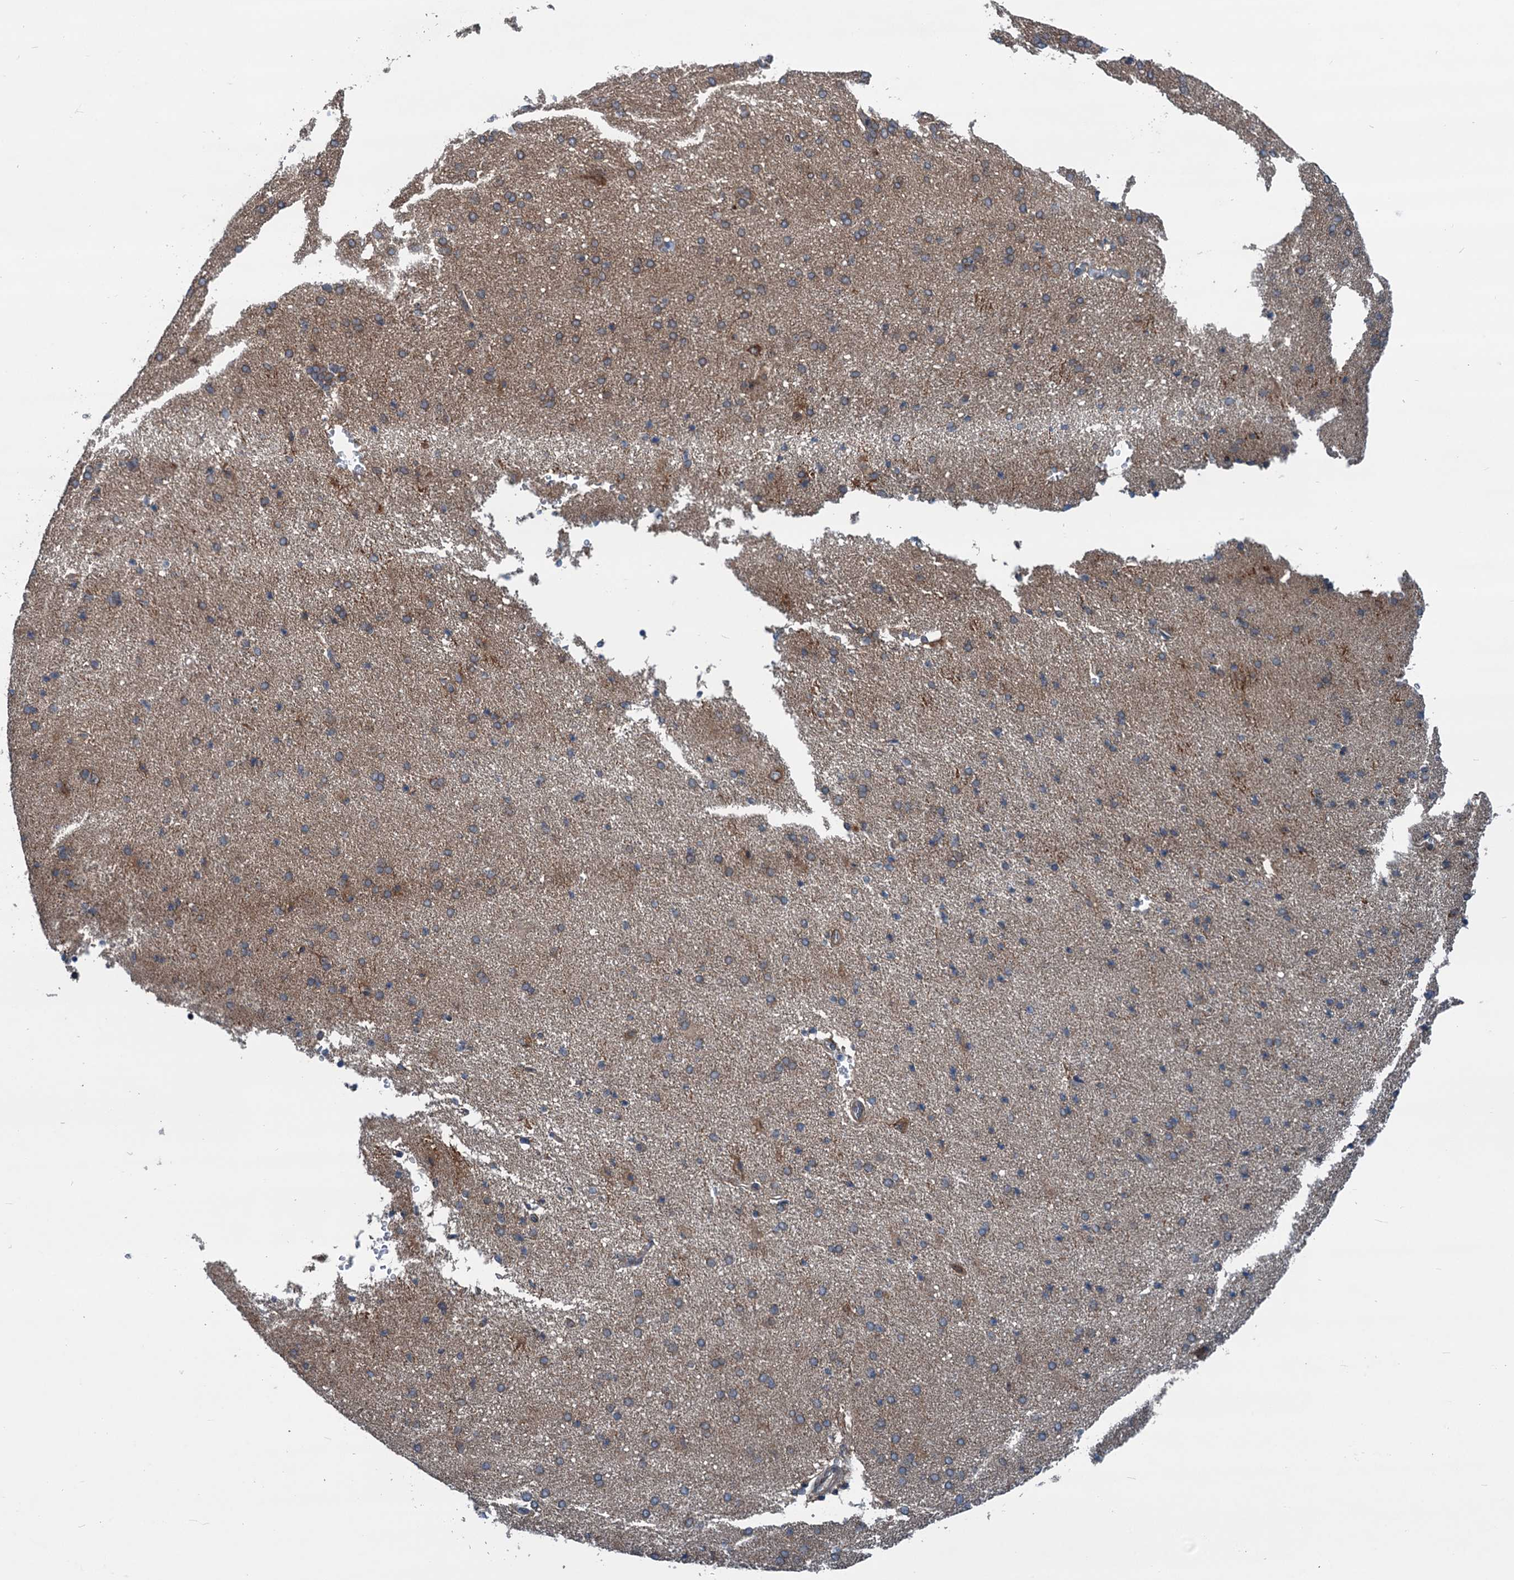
{"staining": {"intensity": "weak", "quantity": "<25%", "location": "cytoplasmic/membranous"}, "tissue": "cerebral cortex", "cell_type": "Endothelial cells", "image_type": "normal", "snomed": [{"axis": "morphology", "description": "Normal tissue, NOS"}, {"axis": "topography", "description": "Cerebral cortex"}], "caption": "IHC image of unremarkable cerebral cortex: cerebral cortex stained with DAB (3,3'-diaminobenzidine) shows no significant protein positivity in endothelial cells.", "gene": "DYNC2I2", "patient": {"sex": "male", "age": 62}}